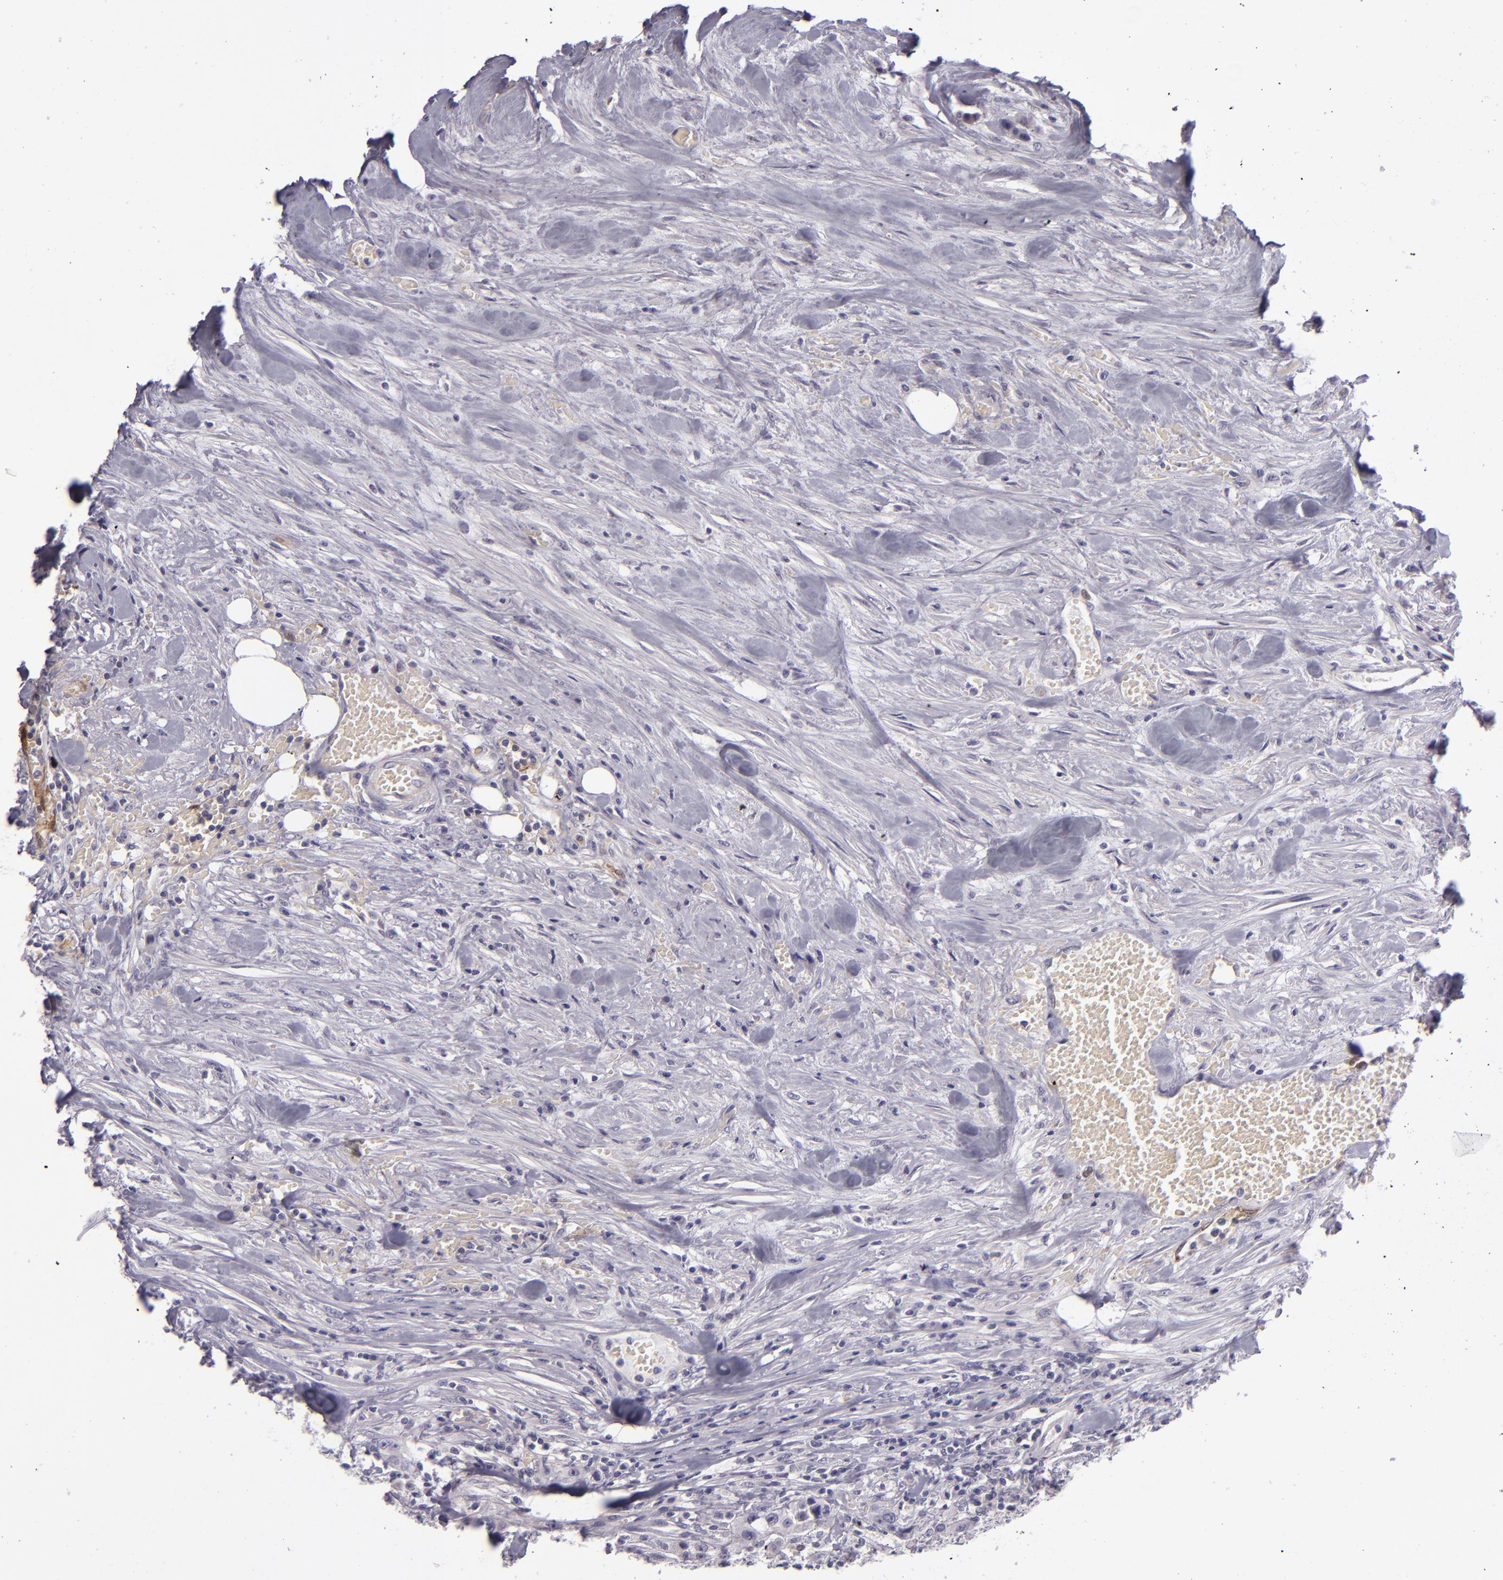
{"staining": {"intensity": "negative", "quantity": "none", "location": "none"}, "tissue": "urothelial cancer", "cell_type": "Tumor cells", "image_type": "cancer", "snomed": [{"axis": "morphology", "description": "Urothelial carcinoma, High grade"}, {"axis": "topography", "description": "Urinary bladder"}], "caption": "Immunohistochemical staining of human urothelial carcinoma (high-grade) shows no significant positivity in tumor cells.", "gene": "SNCB", "patient": {"sex": "male", "age": 74}}